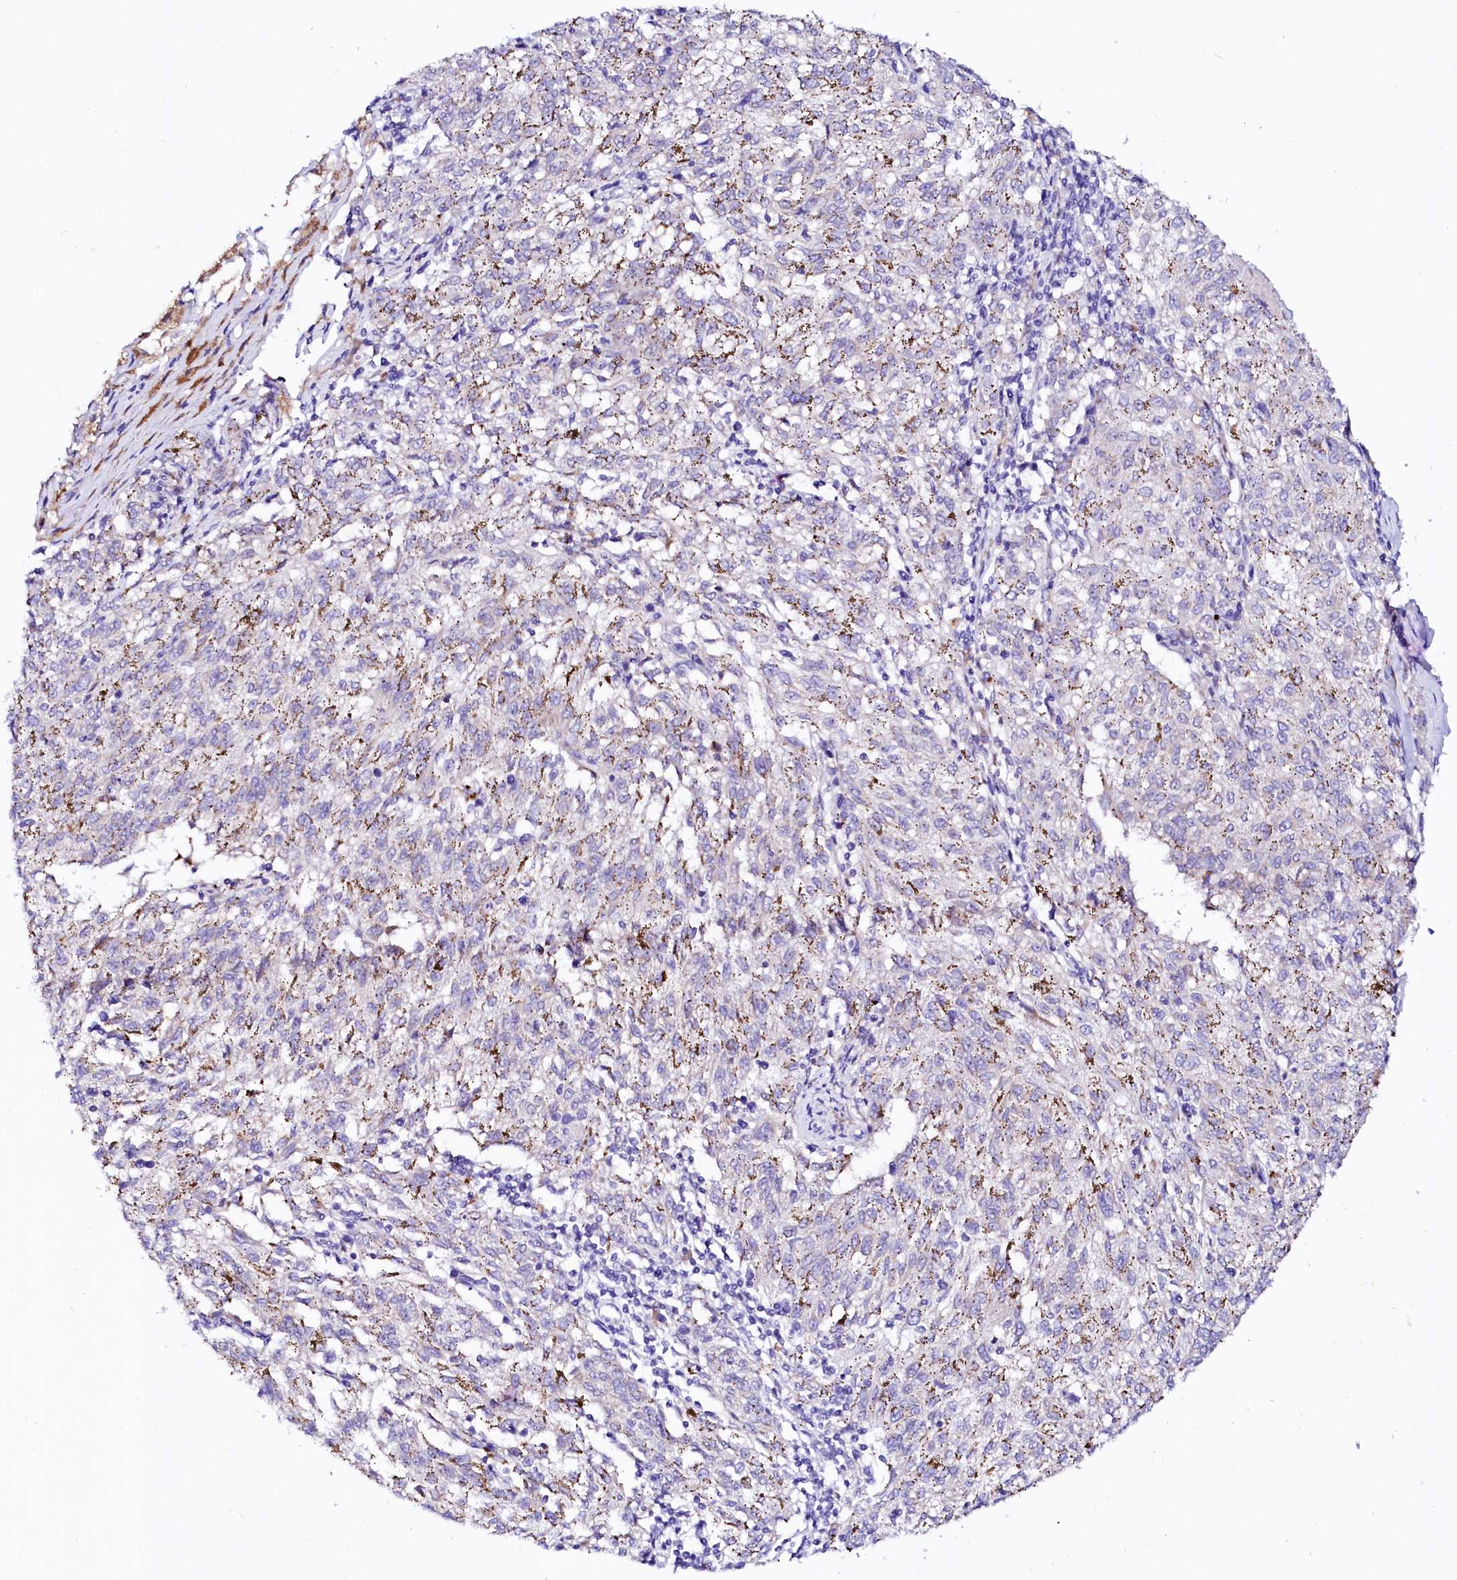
{"staining": {"intensity": "negative", "quantity": "none", "location": "none"}, "tissue": "melanoma", "cell_type": "Tumor cells", "image_type": "cancer", "snomed": [{"axis": "morphology", "description": "Malignant melanoma, NOS"}, {"axis": "topography", "description": "Skin"}], "caption": "IHC of malignant melanoma displays no expression in tumor cells.", "gene": "BTBD16", "patient": {"sex": "female", "age": 72}}